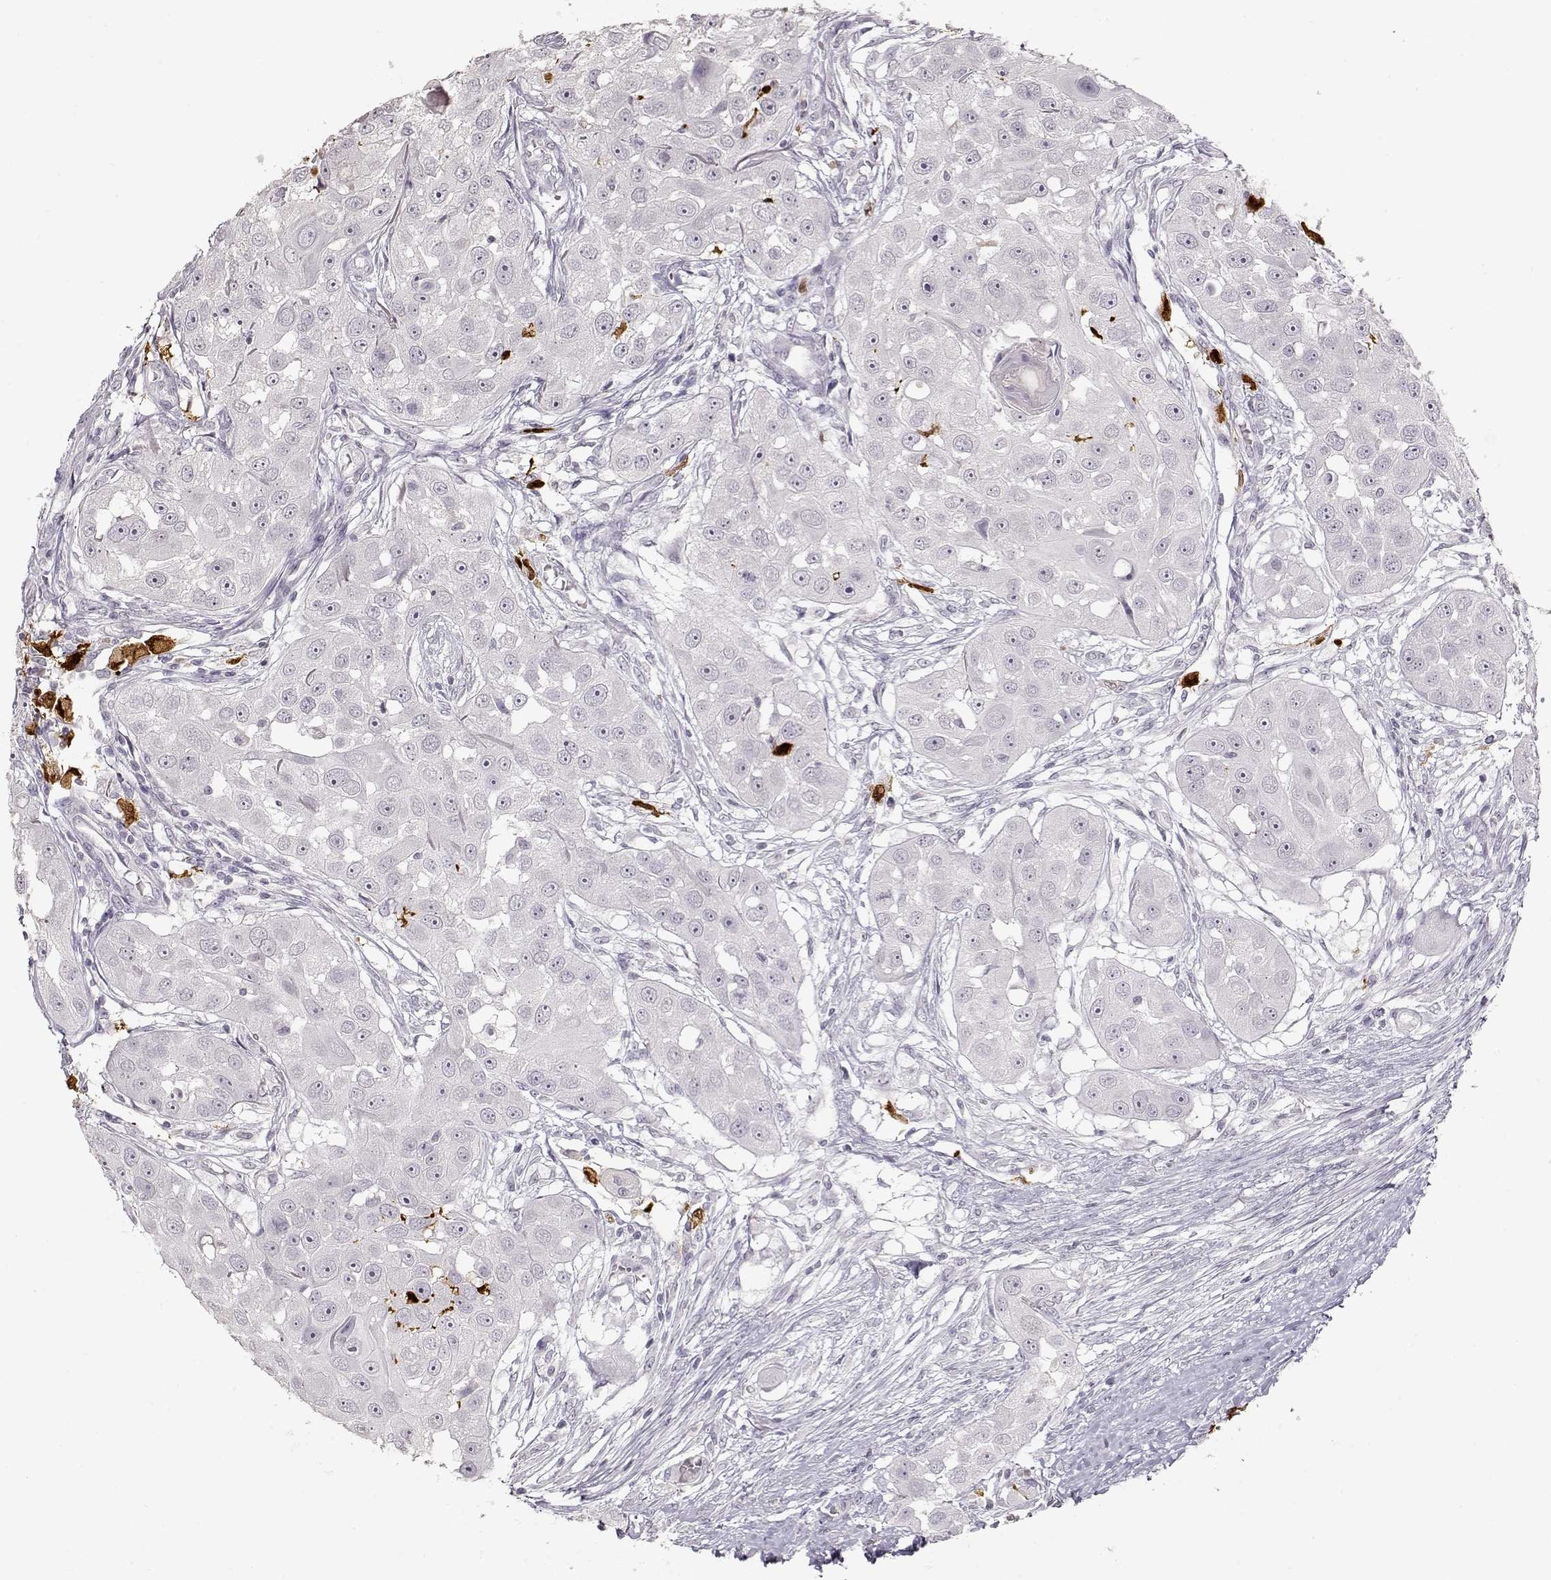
{"staining": {"intensity": "negative", "quantity": "none", "location": "none"}, "tissue": "head and neck cancer", "cell_type": "Tumor cells", "image_type": "cancer", "snomed": [{"axis": "morphology", "description": "Squamous cell carcinoma, NOS"}, {"axis": "topography", "description": "Head-Neck"}], "caption": "An IHC micrograph of squamous cell carcinoma (head and neck) is shown. There is no staining in tumor cells of squamous cell carcinoma (head and neck).", "gene": "S100B", "patient": {"sex": "male", "age": 51}}